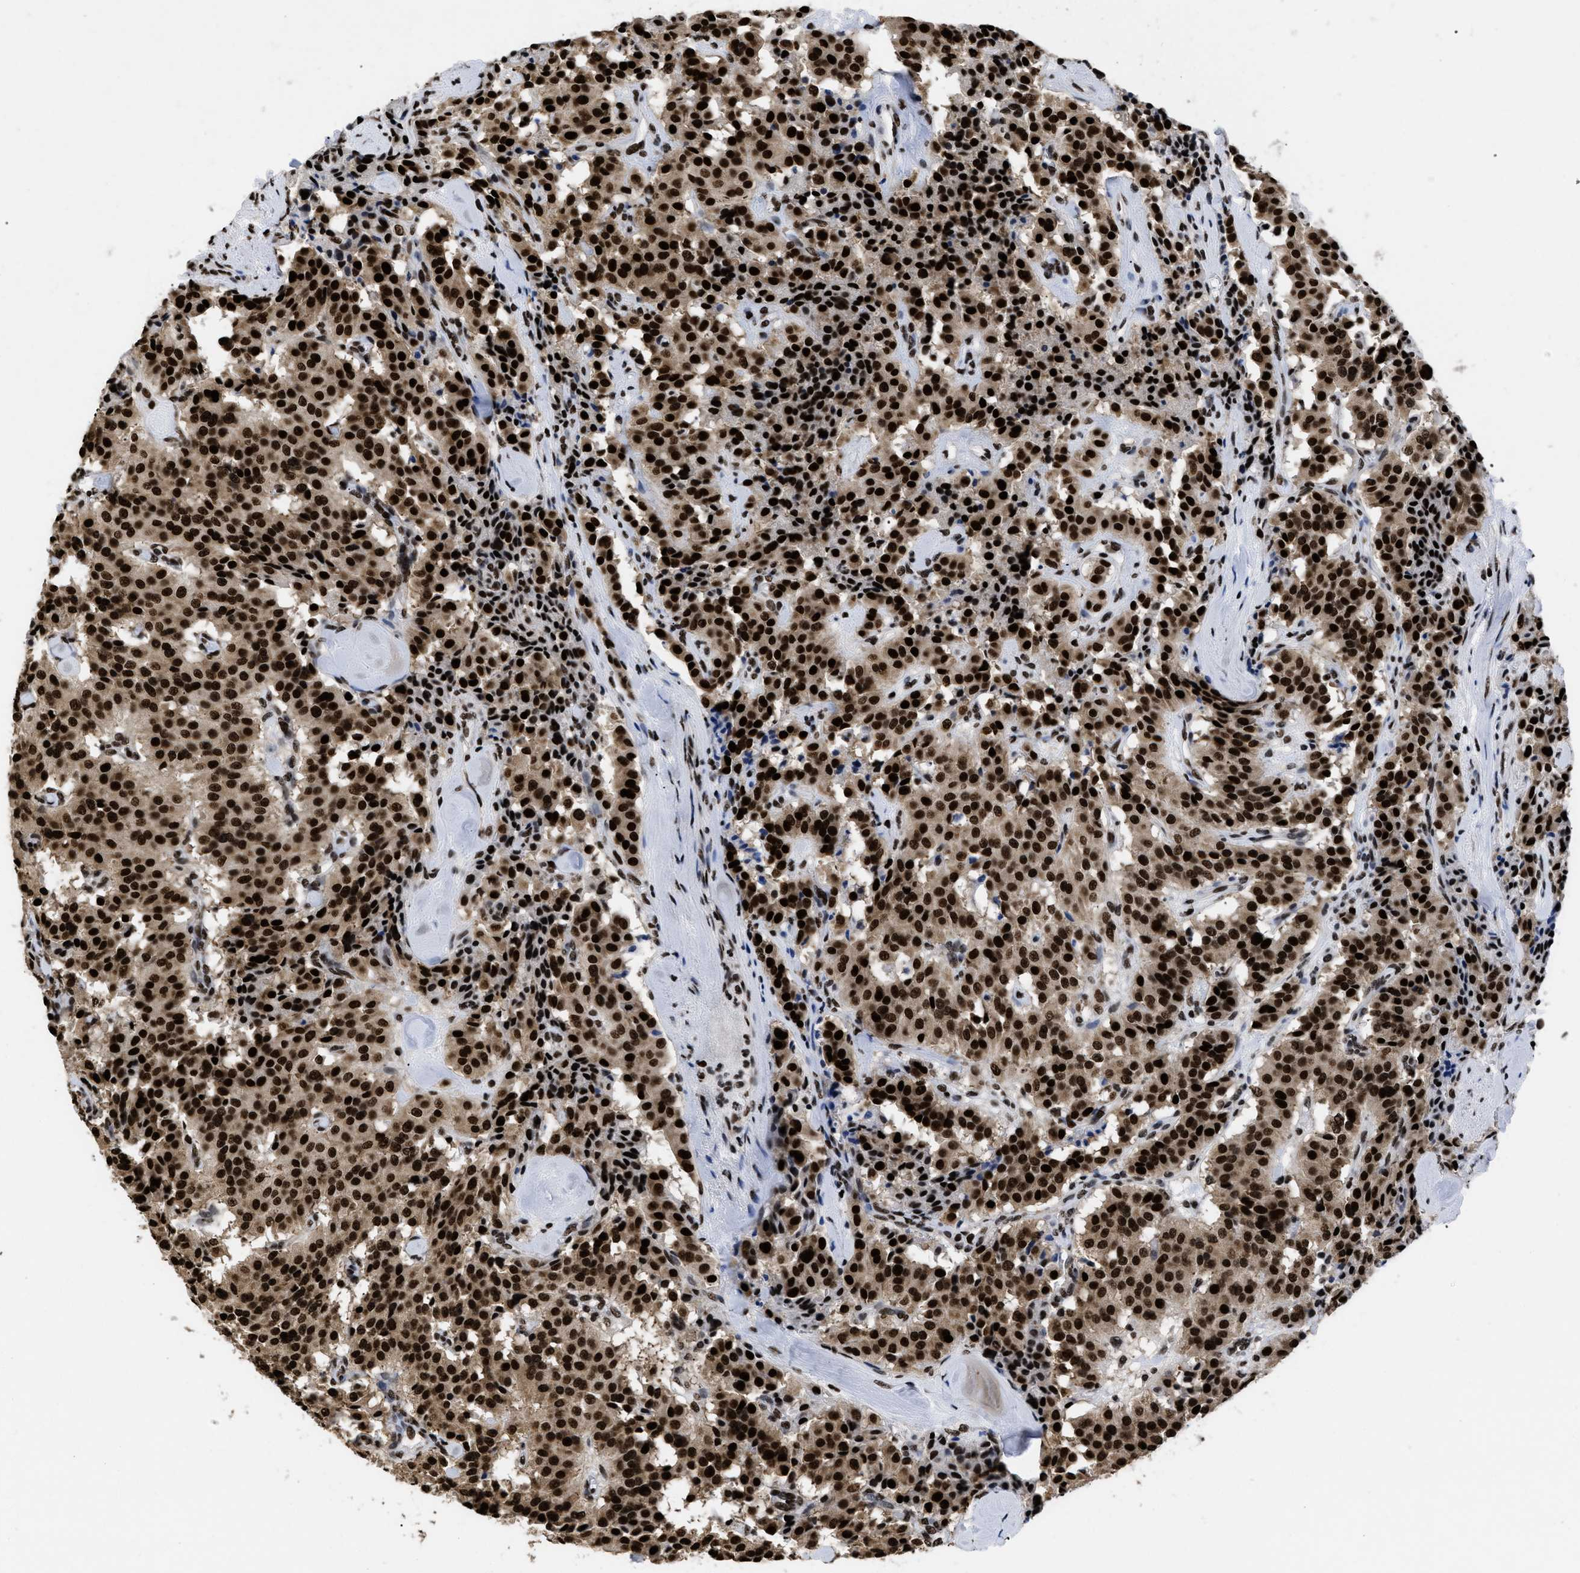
{"staining": {"intensity": "strong", "quantity": ">75%", "location": "cytoplasmic/membranous,nuclear"}, "tissue": "carcinoid", "cell_type": "Tumor cells", "image_type": "cancer", "snomed": [{"axis": "morphology", "description": "Carcinoid, malignant, NOS"}, {"axis": "topography", "description": "Lung"}], "caption": "This histopathology image shows IHC staining of malignant carcinoid, with high strong cytoplasmic/membranous and nuclear staining in approximately >75% of tumor cells.", "gene": "CALHM3", "patient": {"sex": "male", "age": 30}}